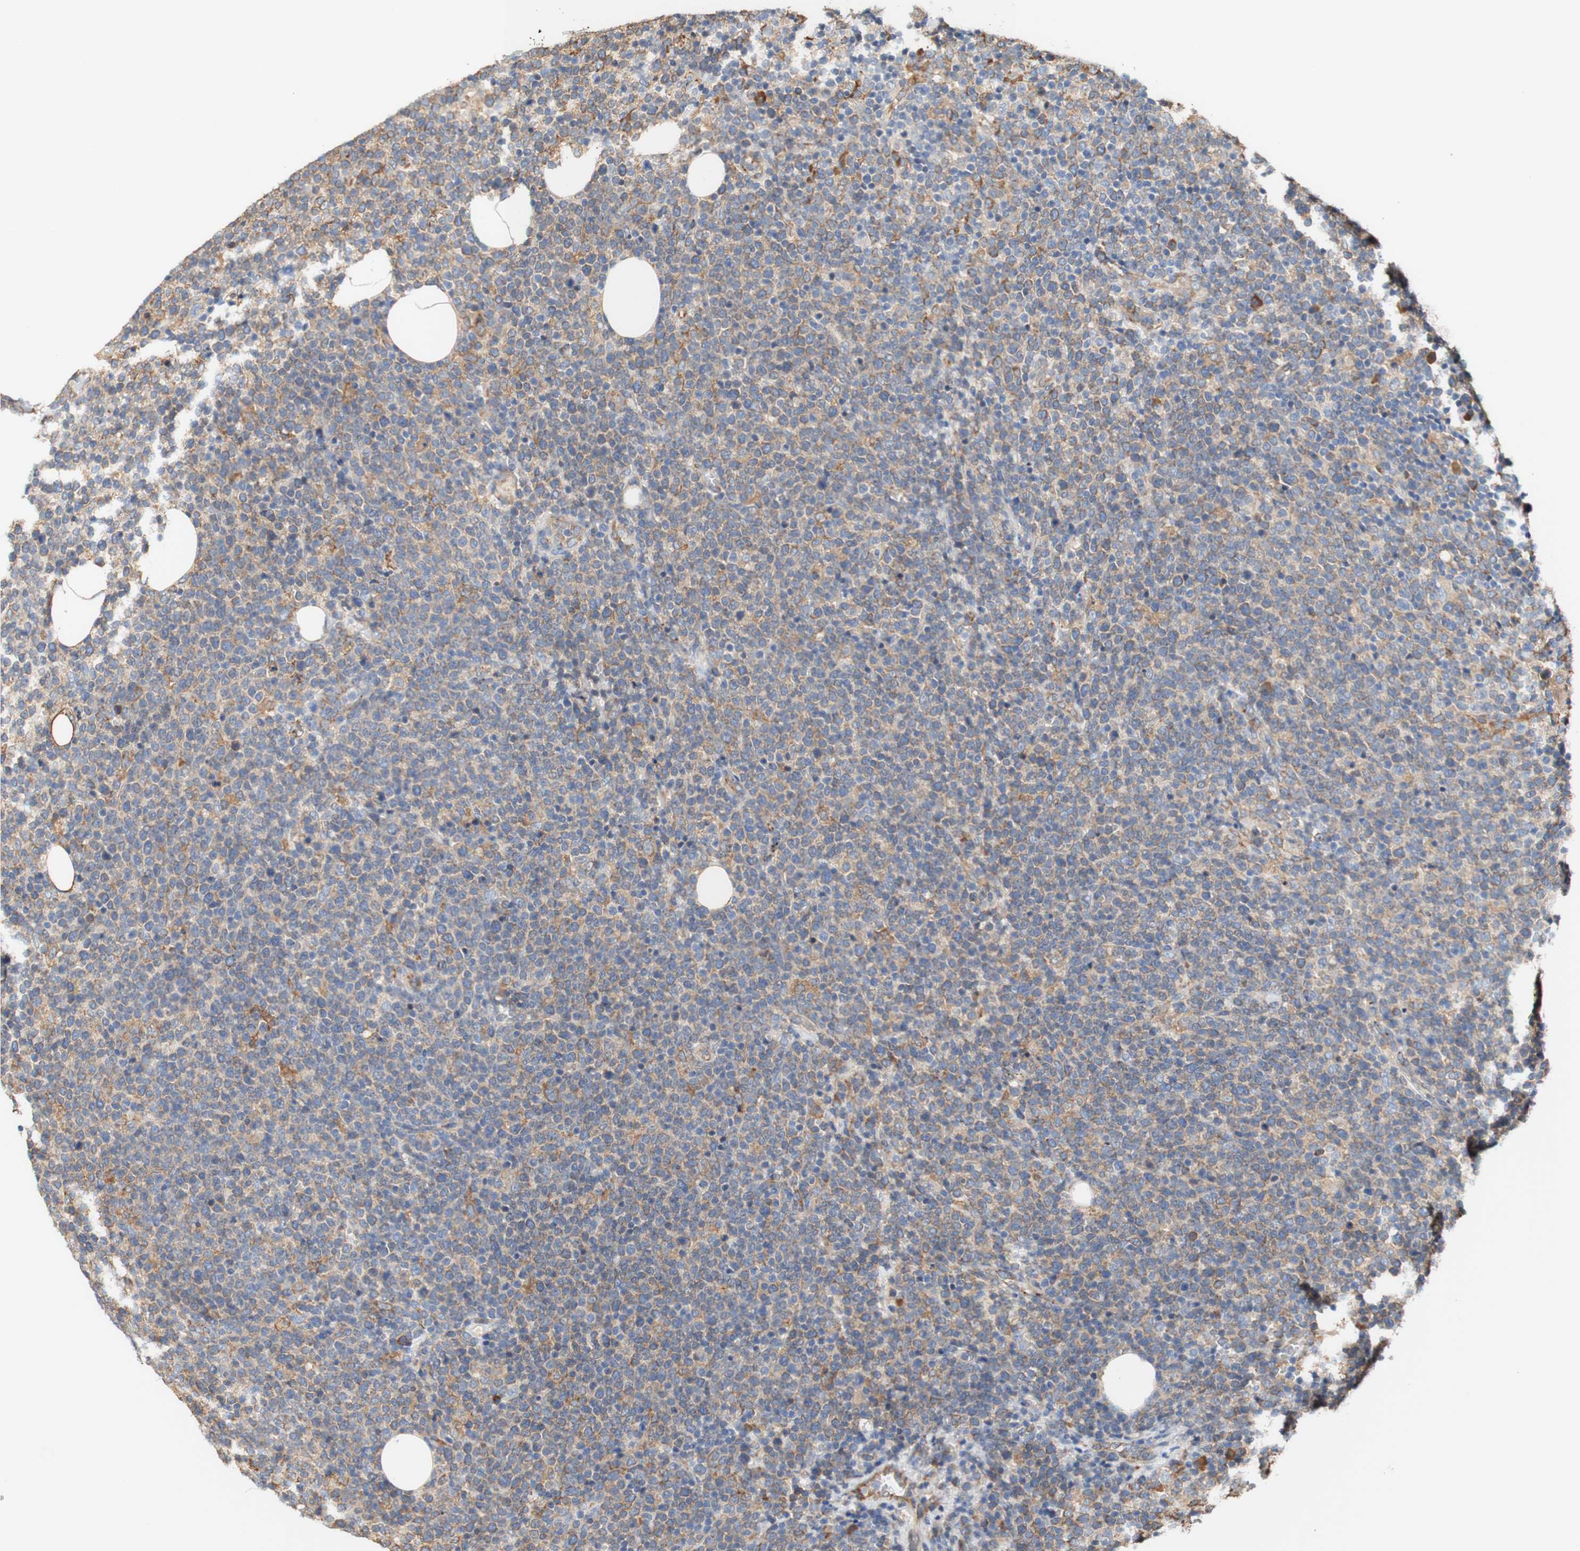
{"staining": {"intensity": "weak", "quantity": "<25%", "location": "cytoplasmic/membranous"}, "tissue": "lymphoma", "cell_type": "Tumor cells", "image_type": "cancer", "snomed": [{"axis": "morphology", "description": "Malignant lymphoma, non-Hodgkin's type, High grade"}, {"axis": "topography", "description": "Lymph node"}], "caption": "This is an immunohistochemistry (IHC) histopathology image of human lymphoma. There is no staining in tumor cells.", "gene": "EIF2AK4", "patient": {"sex": "male", "age": 61}}